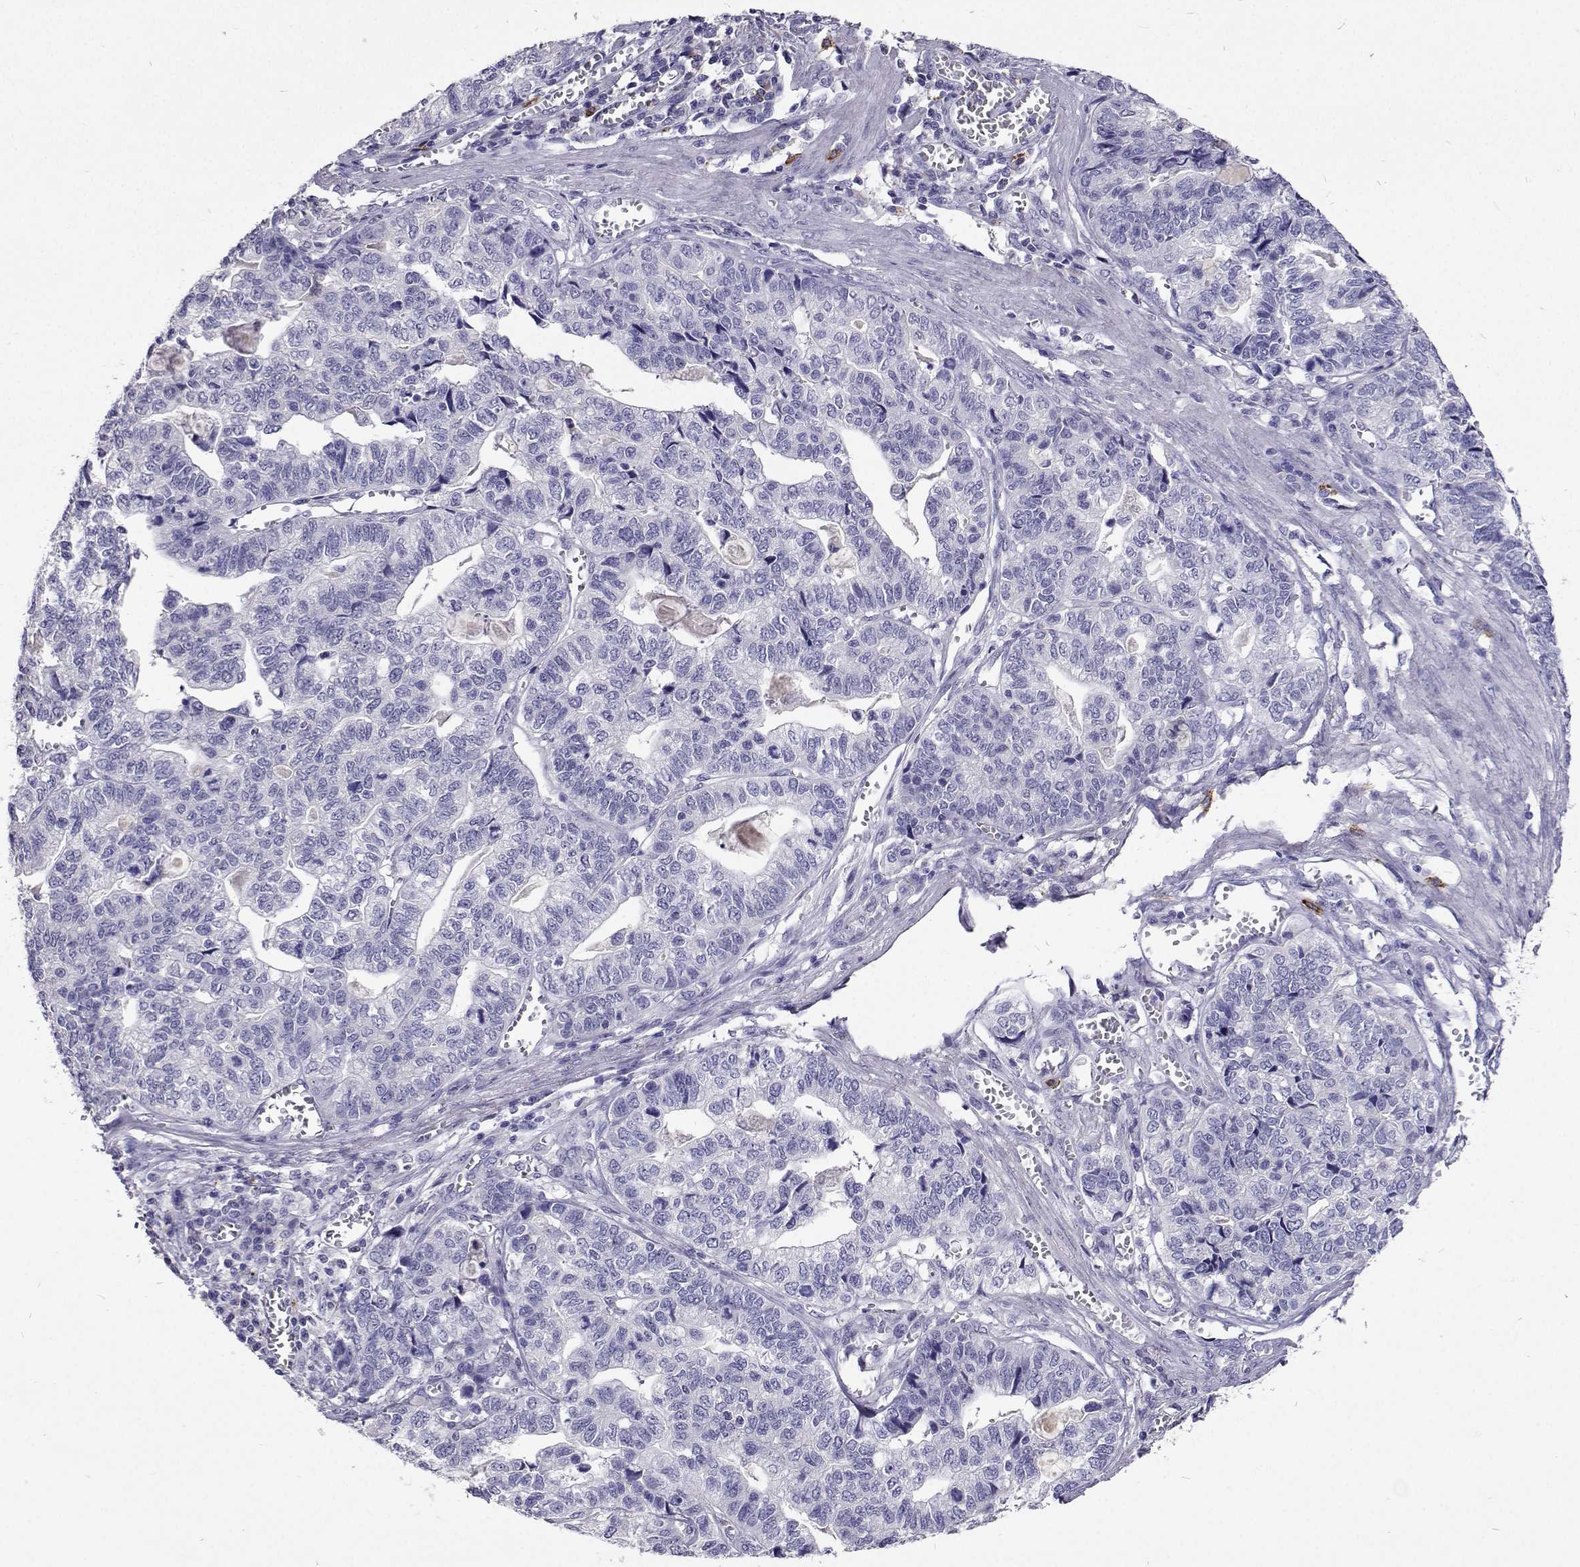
{"staining": {"intensity": "negative", "quantity": "none", "location": "none"}, "tissue": "stomach cancer", "cell_type": "Tumor cells", "image_type": "cancer", "snomed": [{"axis": "morphology", "description": "Adenocarcinoma, NOS"}, {"axis": "topography", "description": "Stomach, upper"}], "caption": "Adenocarcinoma (stomach) was stained to show a protein in brown. There is no significant staining in tumor cells. Brightfield microscopy of immunohistochemistry stained with DAB (3,3'-diaminobenzidine) (brown) and hematoxylin (blue), captured at high magnification.", "gene": "CFAP44", "patient": {"sex": "female", "age": 67}}